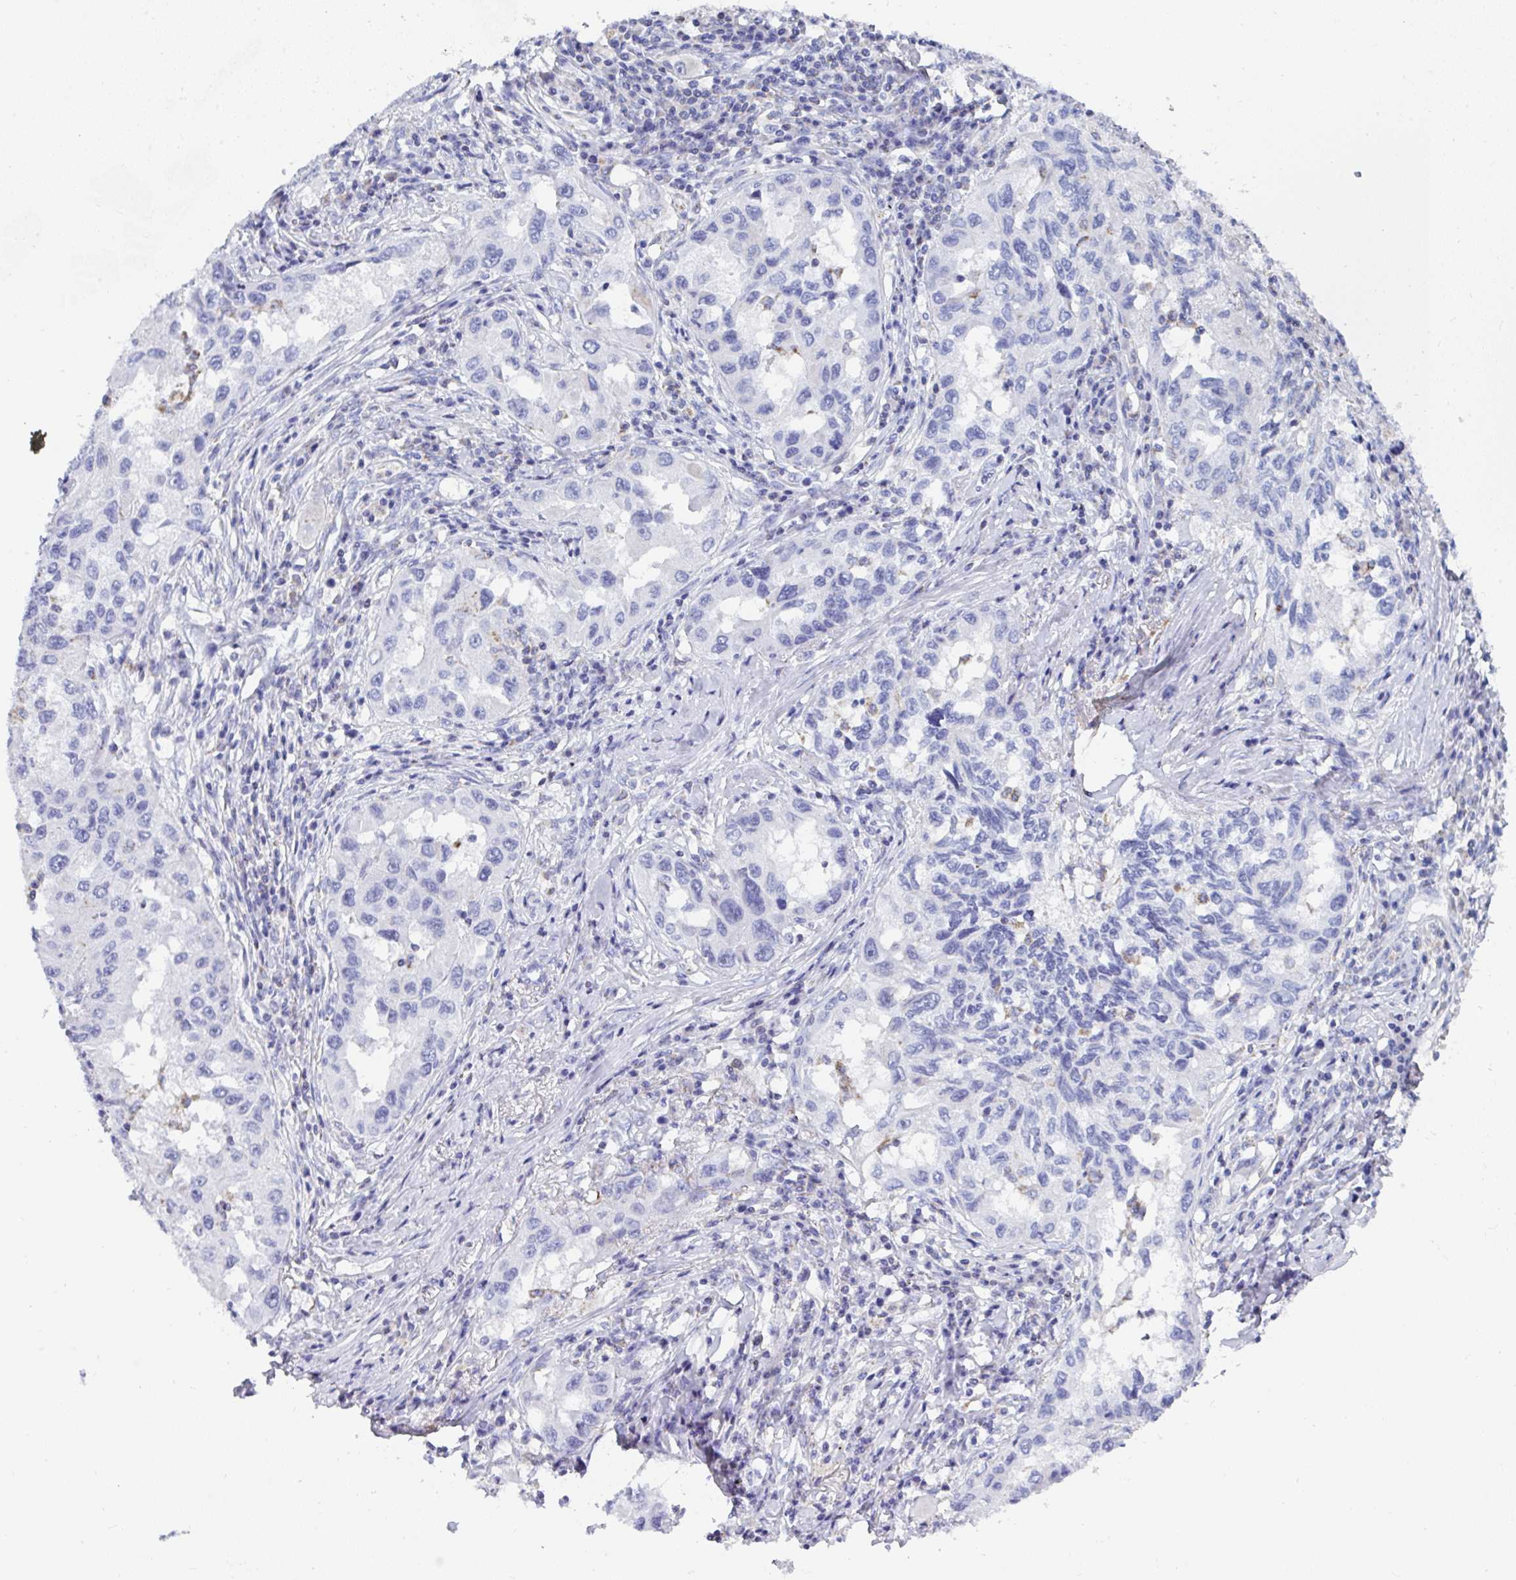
{"staining": {"intensity": "negative", "quantity": "none", "location": "none"}, "tissue": "lung cancer", "cell_type": "Tumor cells", "image_type": "cancer", "snomed": [{"axis": "morphology", "description": "Adenocarcinoma, NOS"}, {"axis": "topography", "description": "Lung"}], "caption": "An image of human lung cancer (adenocarcinoma) is negative for staining in tumor cells. (DAB immunohistochemistry visualized using brightfield microscopy, high magnification).", "gene": "MGAM2", "patient": {"sex": "female", "age": 73}}